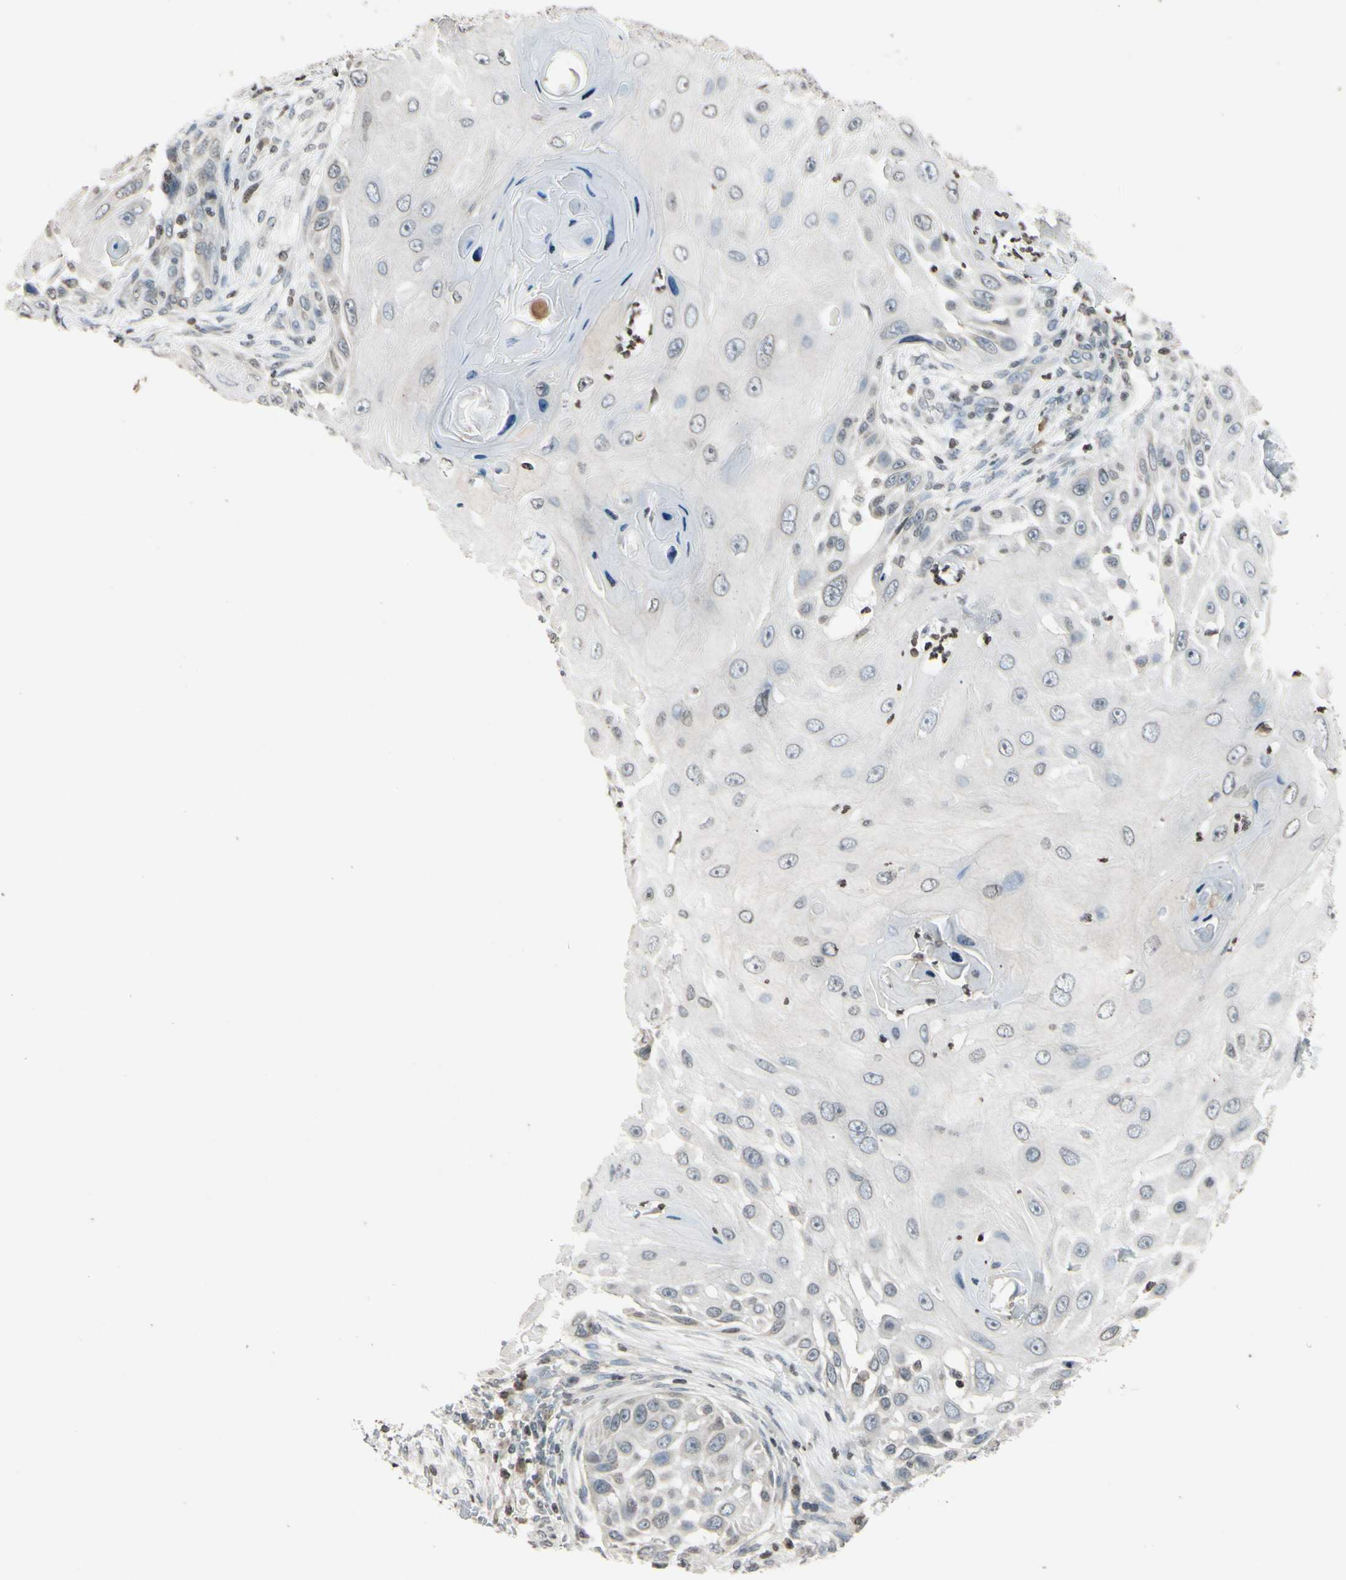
{"staining": {"intensity": "weak", "quantity": "25%-75%", "location": "cytoplasmic/membranous"}, "tissue": "skin cancer", "cell_type": "Tumor cells", "image_type": "cancer", "snomed": [{"axis": "morphology", "description": "Squamous cell carcinoma, NOS"}, {"axis": "topography", "description": "Skin"}], "caption": "DAB immunohistochemical staining of human skin cancer (squamous cell carcinoma) displays weak cytoplasmic/membranous protein positivity in approximately 25%-75% of tumor cells.", "gene": "CLDN11", "patient": {"sex": "female", "age": 44}}